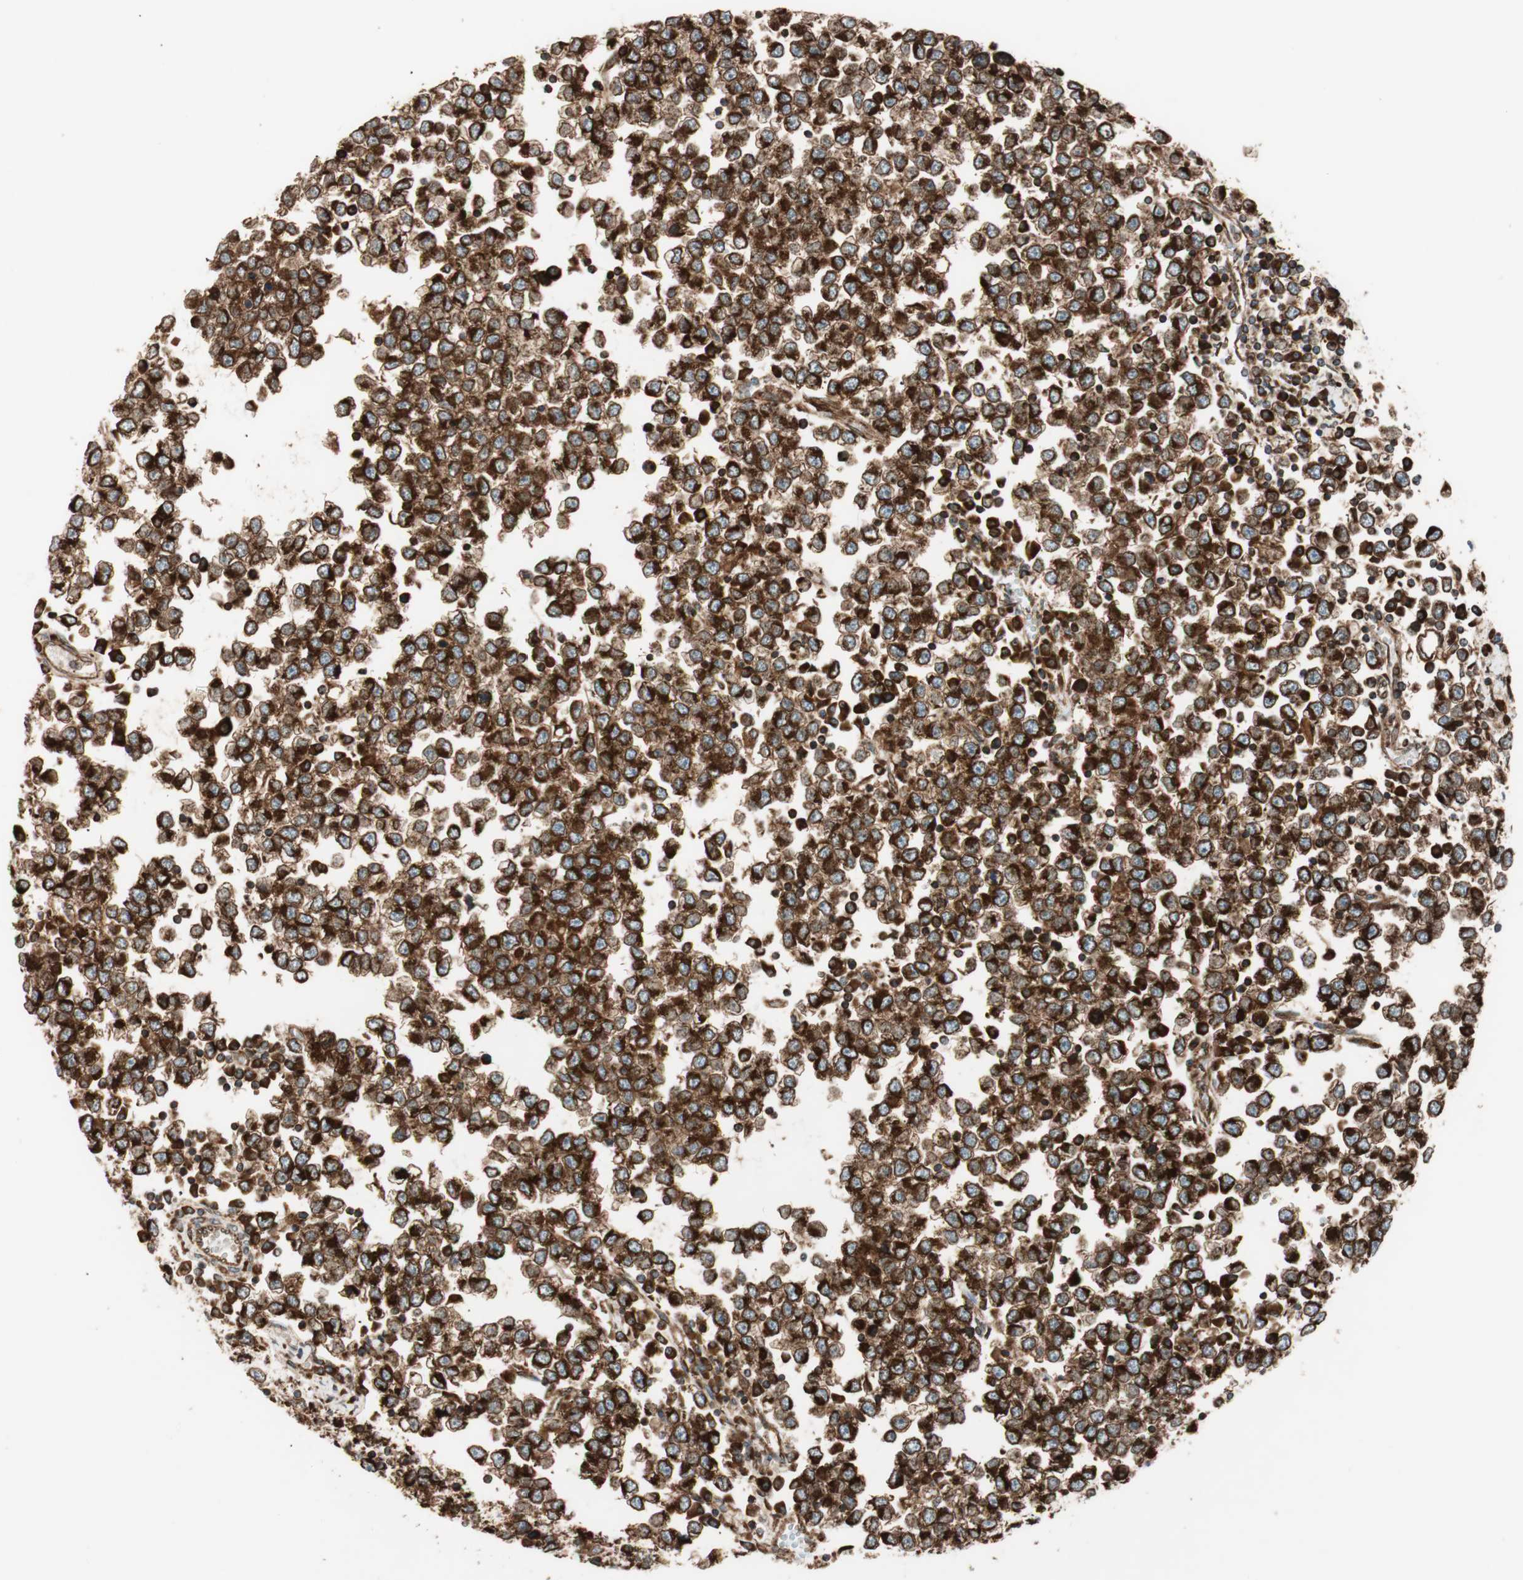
{"staining": {"intensity": "strong", "quantity": ">75%", "location": "cytoplasmic/membranous"}, "tissue": "testis cancer", "cell_type": "Tumor cells", "image_type": "cancer", "snomed": [{"axis": "morphology", "description": "Seminoma, NOS"}, {"axis": "topography", "description": "Testis"}], "caption": "Testis seminoma stained with immunohistochemistry (IHC) shows strong cytoplasmic/membranous positivity in about >75% of tumor cells.", "gene": "RAB5A", "patient": {"sex": "male", "age": 65}}